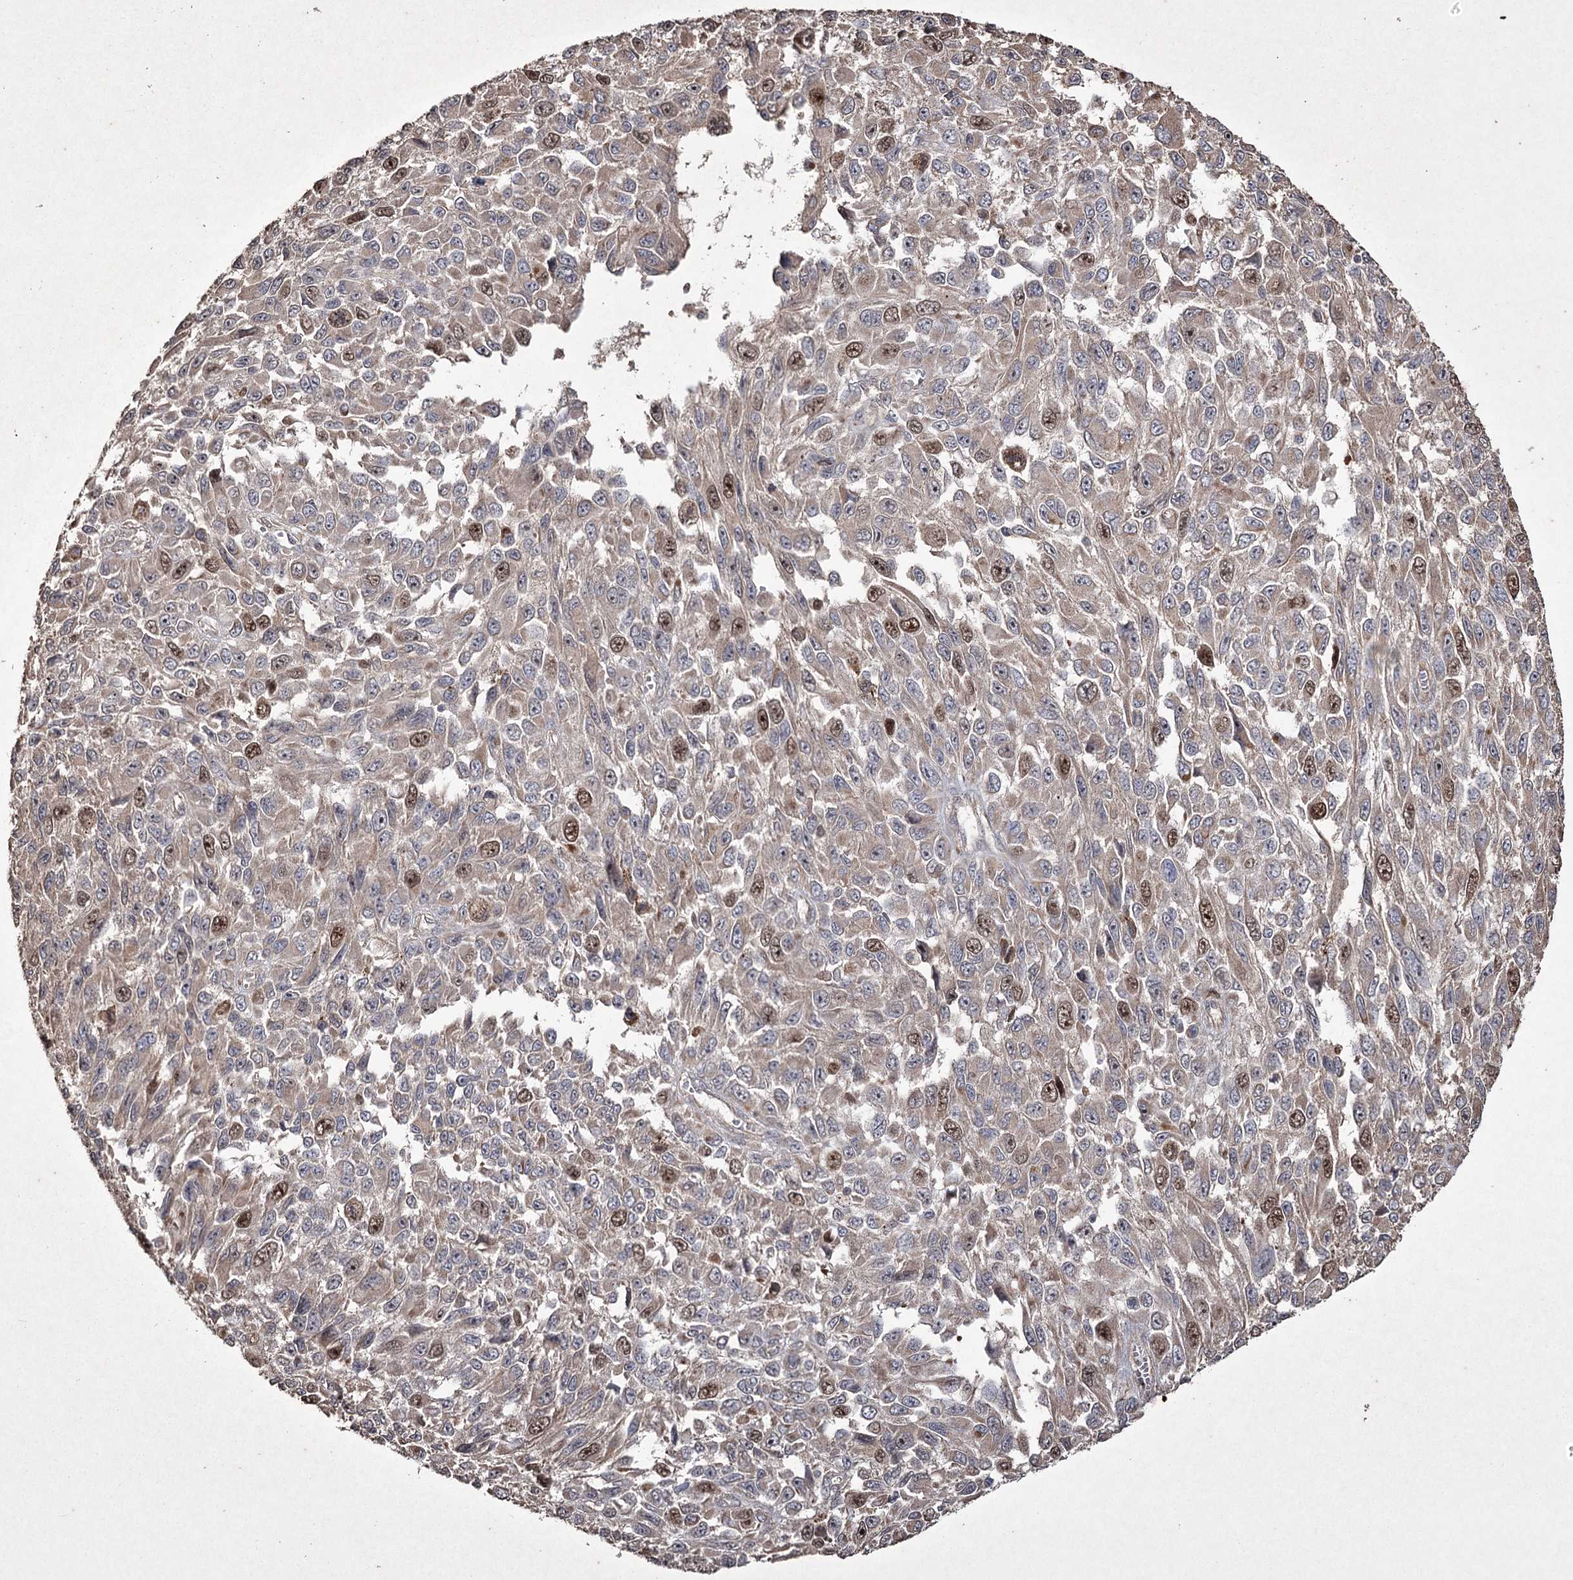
{"staining": {"intensity": "moderate", "quantity": "<25%", "location": "nuclear"}, "tissue": "melanoma", "cell_type": "Tumor cells", "image_type": "cancer", "snomed": [{"axis": "morphology", "description": "Normal tissue, NOS"}, {"axis": "morphology", "description": "Malignant melanoma, NOS"}, {"axis": "topography", "description": "Skin"}], "caption": "The photomicrograph shows immunohistochemical staining of melanoma. There is moderate nuclear staining is appreciated in about <25% of tumor cells.", "gene": "PRC1", "patient": {"sex": "female", "age": 96}}